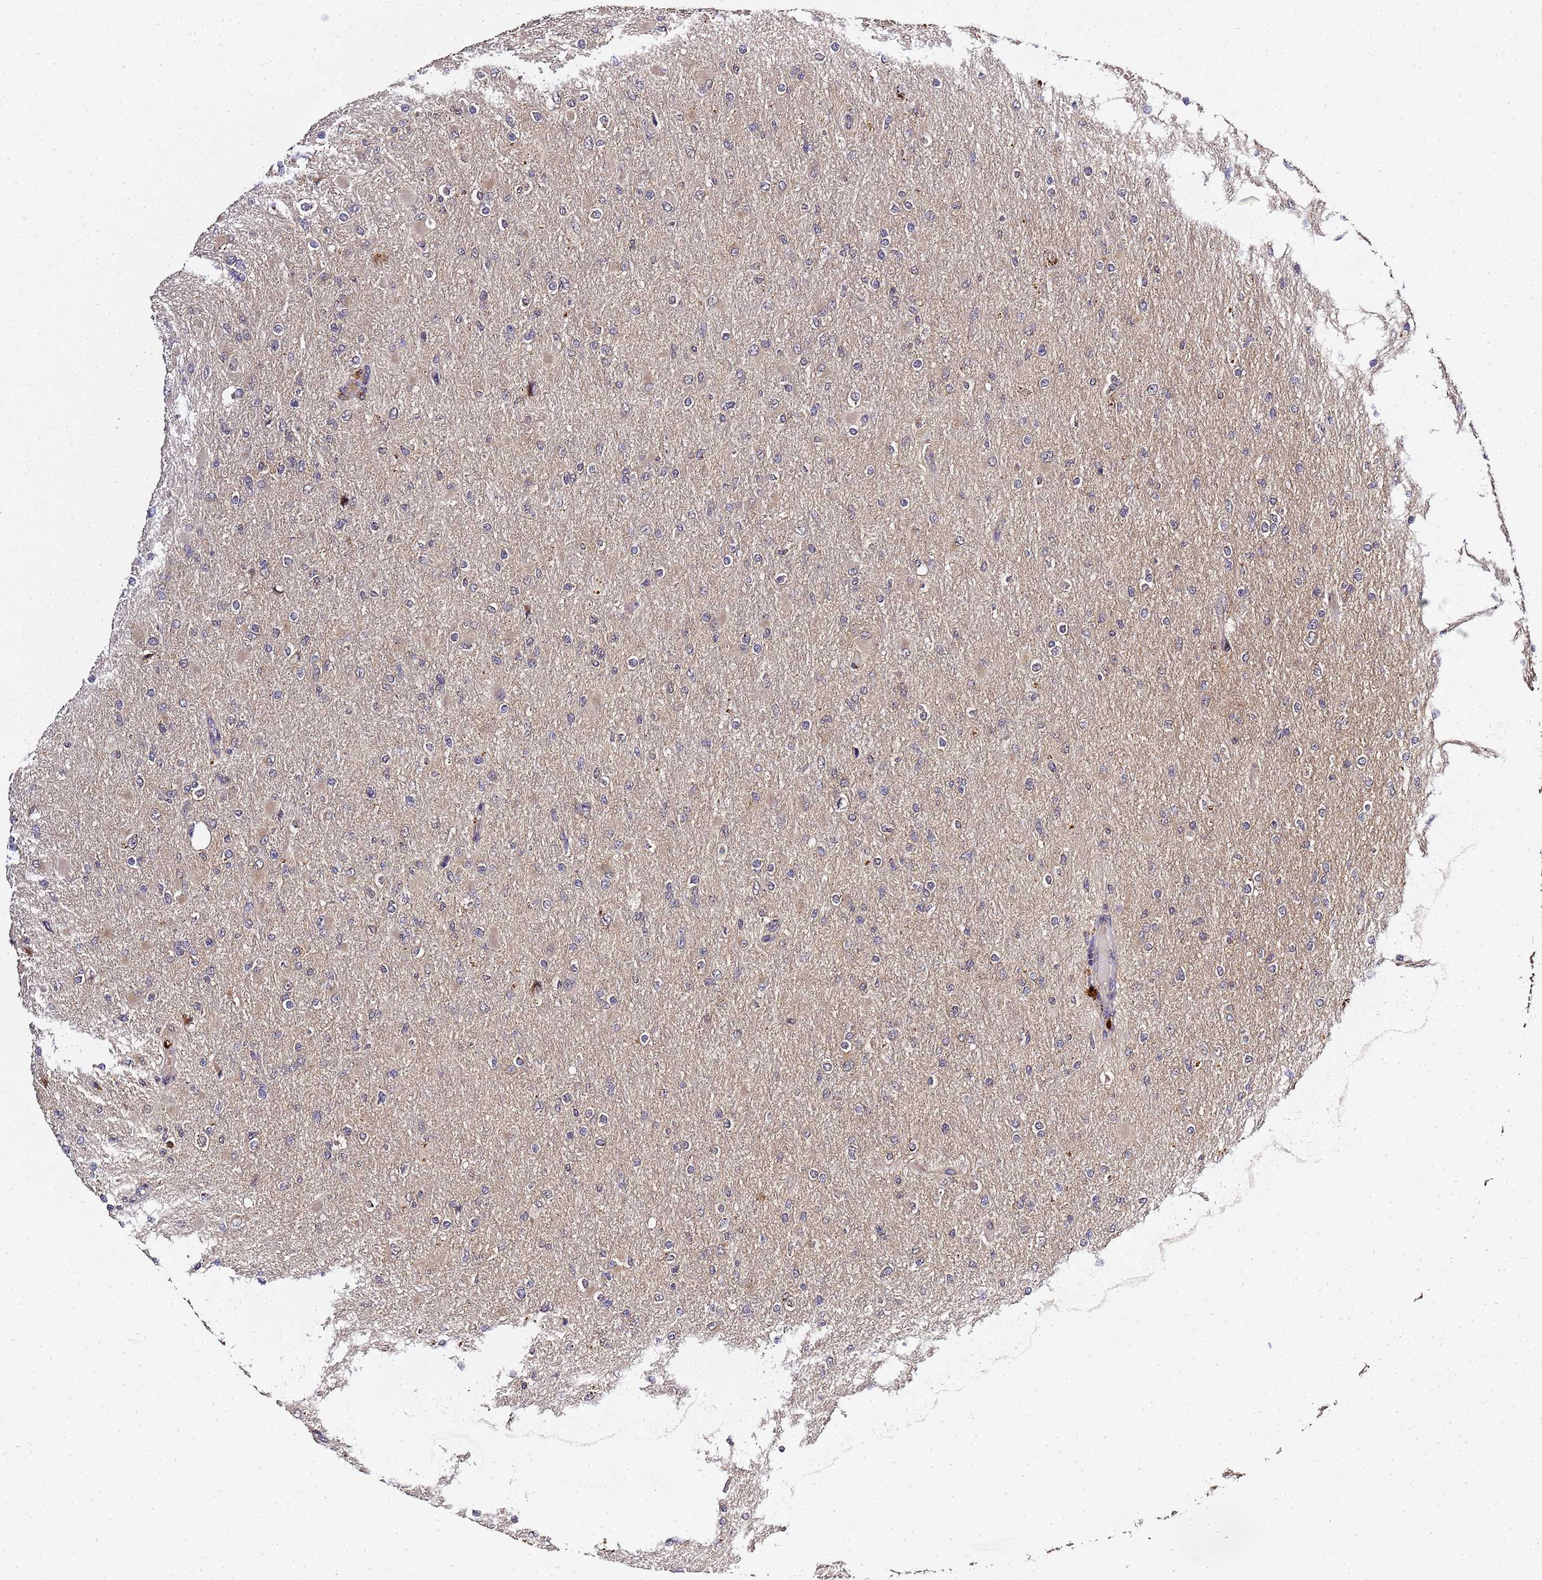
{"staining": {"intensity": "negative", "quantity": "none", "location": "none"}, "tissue": "glioma", "cell_type": "Tumor cells", "image_type": "cancer", "snomed": [{"axis": "morphology", "description": "Glioma, malignant, High grade"}, {"axis": "topography", "description": "Cerebral cortex"}], "caption": "Immunohistochemical staining of human glioma exhibits no significant expression in tumor cells.", "gene": "LGI4", "patient": {"sex": "female", "age": 36}}